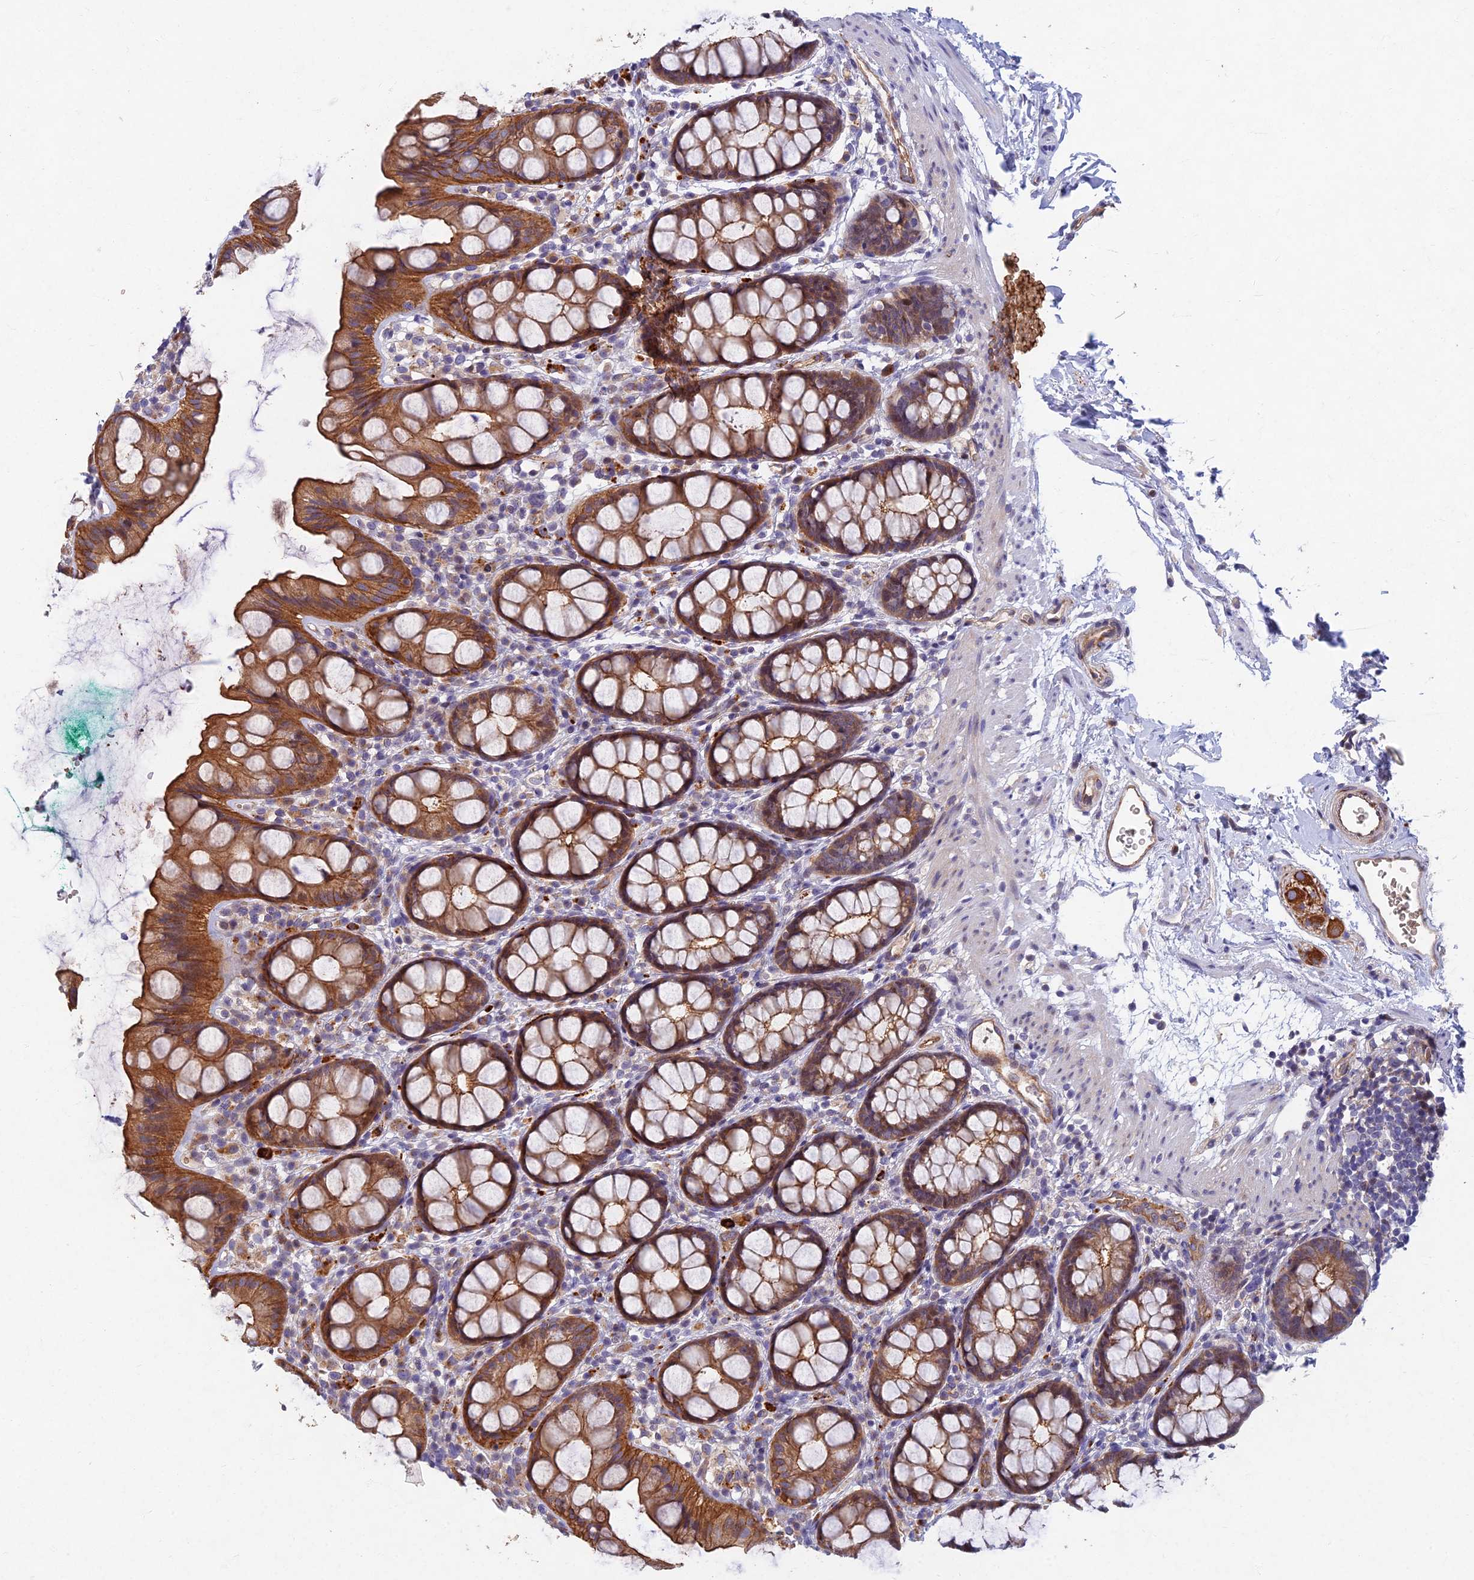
{"staining": {"intensity": "moderate", "quantity": ">75%", "location": "cytoplasmic/membranous"}, "tissue": "rectum", "cell_type": "Glandular cells", "image_type": "normal", "snomed": [{"axis": "morphology", "description": "Normal tissue, NOS"}, {"axis": "topography", "description": "Rectum"}], "caption": "A histopathology image of human rectum stained for a protein shows moderate cytoplasmic/membranous brown staining in glandular cells. The staining was performed using DAB, with brown indicating positive protein expression. Nuclei are stained blue with hematoxylin.", "gene": "RHBDL2", "patient": {"sex": "female", "age": 65}}